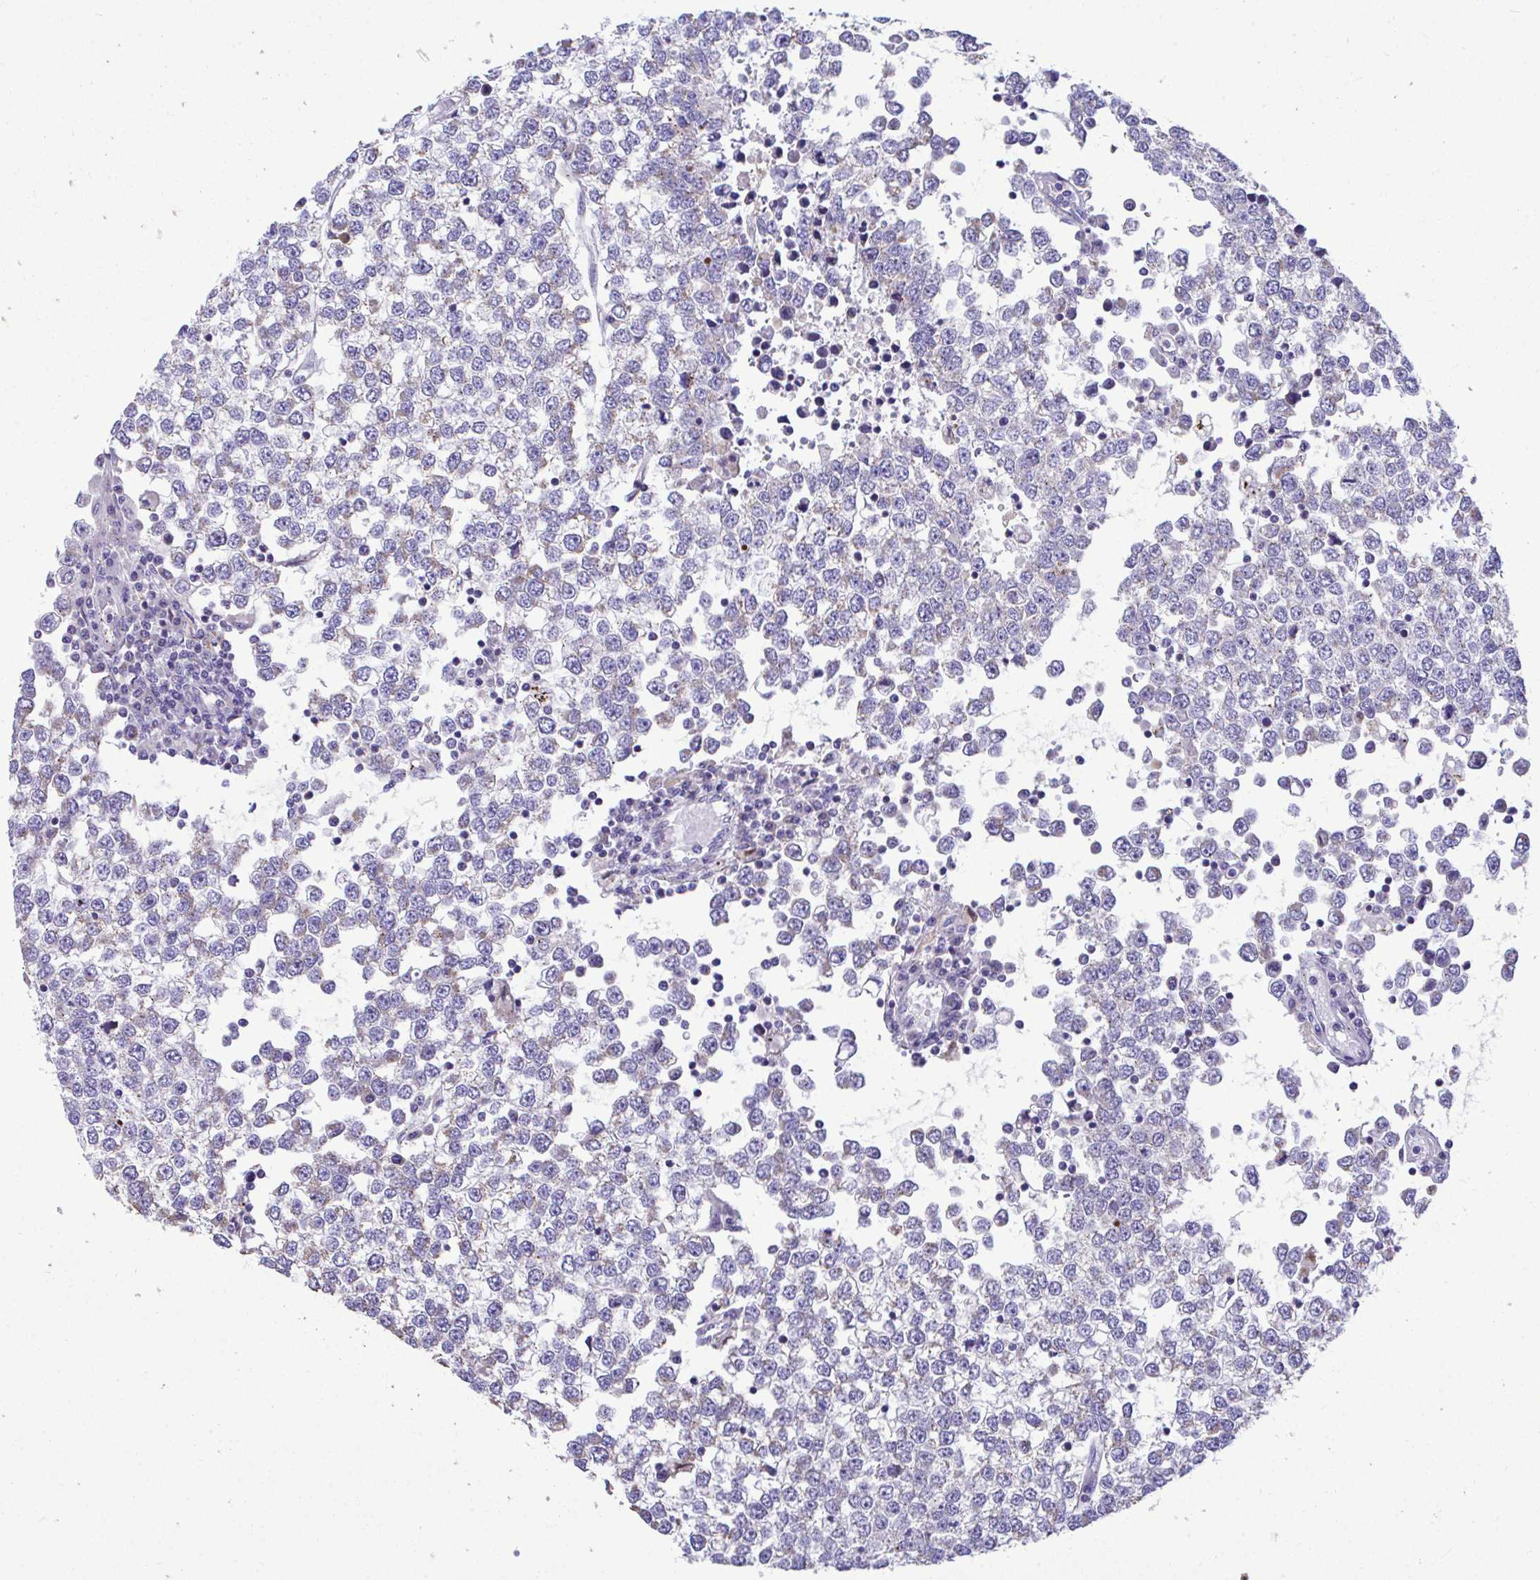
{"staining": {"intensity": "moderate", "quantity": "25%-75%", "location": "cytoplasmic/membranous"}, "tissue": "testis cancer", "cell_type": "Tumor cells", "image_type": "cancer", "snomed": [{"axis": "morphology", "description": "Seminoma, NOS"}, {"axis": "topography", "description": "Testis"}], "caption": "Immunohistochemical staining of testis cancer reveals medium levels of moderate cytoplasmic/membranous expression in about 25%-75% of tumor cells.", "gene": "MRPS16", "patient": {"sex": "male", "age": 65}}